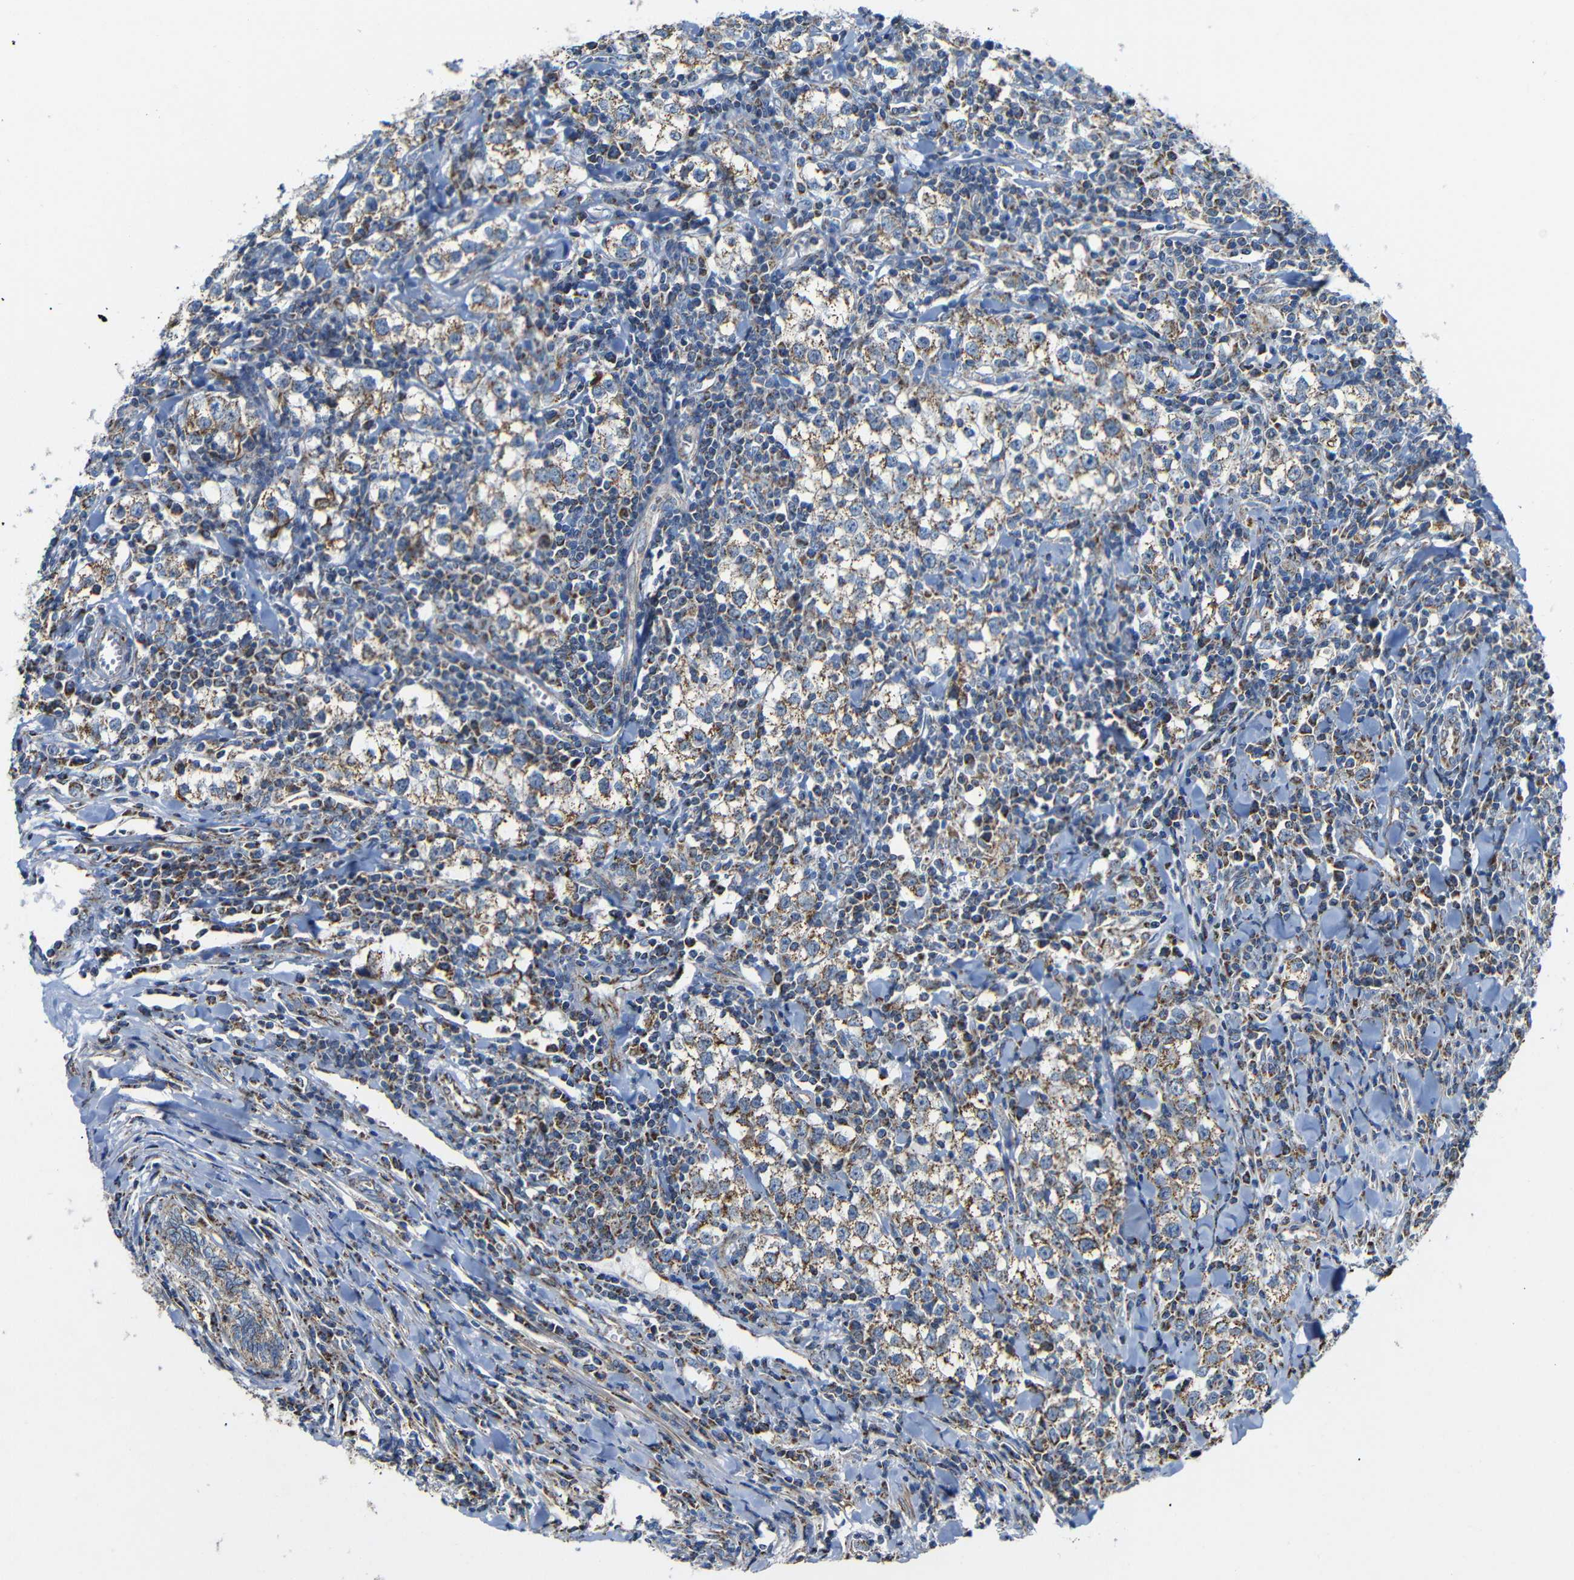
{"staining": {"intensity": "moderate", "quantity": ">75%", "location": "cytoplasmic/membranous"}, "tissue": "testis cancer", "cell_type": "Tumor cells", "image_type": "cancer", "snomed": [{"axis": "morphology", "description": "Seminoma, NOS"}, {"axis": "morphology", "description": "Carcinoma, Embryonal, NOS"}, {"axis": "topography", "description": "Testis"}], "caption": "A high-resolution image shows immunohistochemistry (IHC) staining of seminoma (testis), which reveals moderate cytoplasmic/membranous staining in approximately >75% of tumor cells. The protein is shown in brown color, while the nuclei are stained blue.", "gene": "FAM171B", "patient": {"sex": "male", "age": 36}}